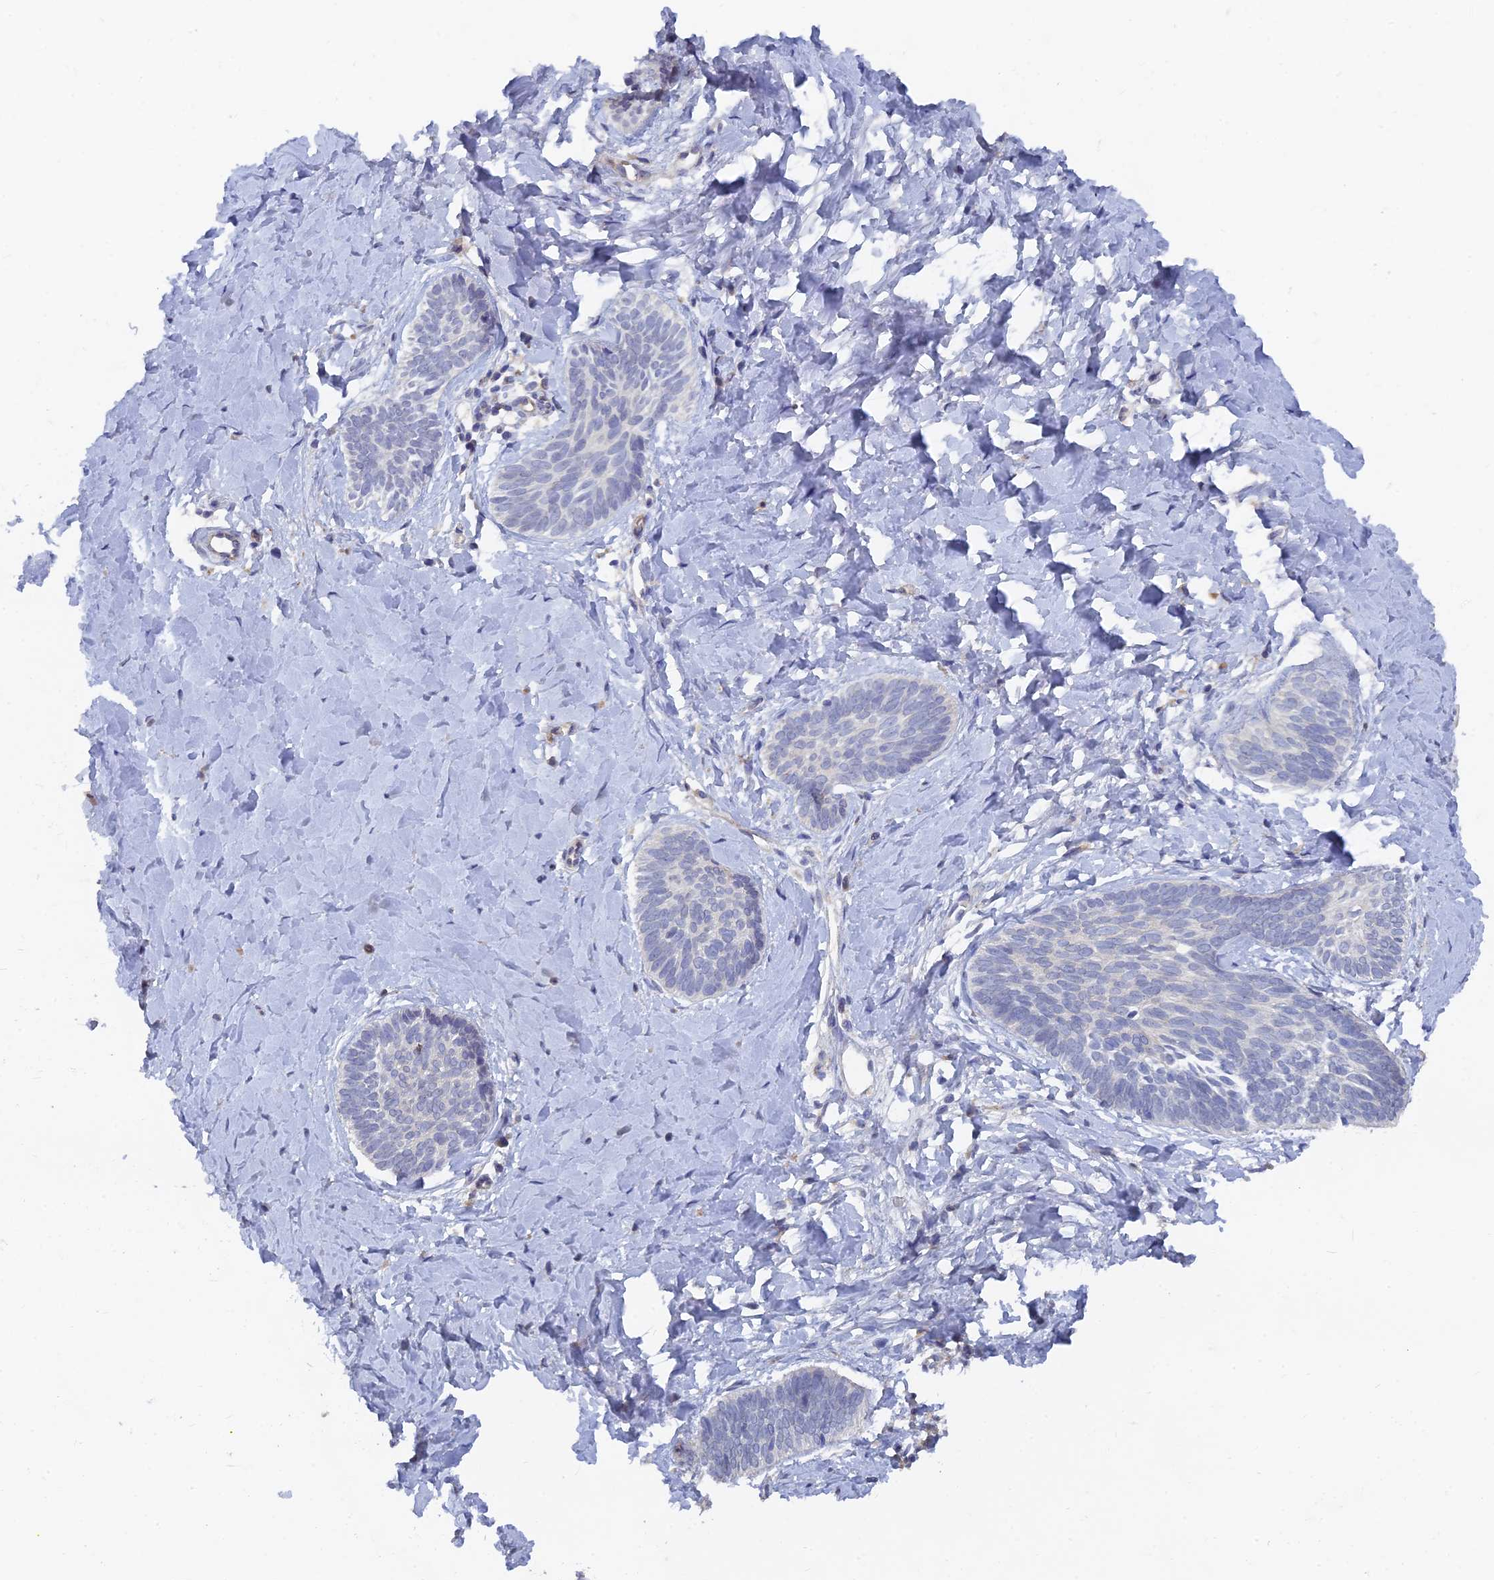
{"staining": {"intensity": "negative", "quantity": "none", "location": "none"}, "tissue": "skin cancer", "cell_type": "Tumor cells", "image_type": "cancer", "snomed": [{"axis": "morphology", "description": "Basal cell carcinoma"}, {"axis": "topography", "description": "Skin"}], "caption": "Basal cell carcinoma (skin) stained for a protein using IHC exhibits no positivity tumor cells.", "gene": "ARRDC1", "patient": {"sex": "female", "age": 81}}